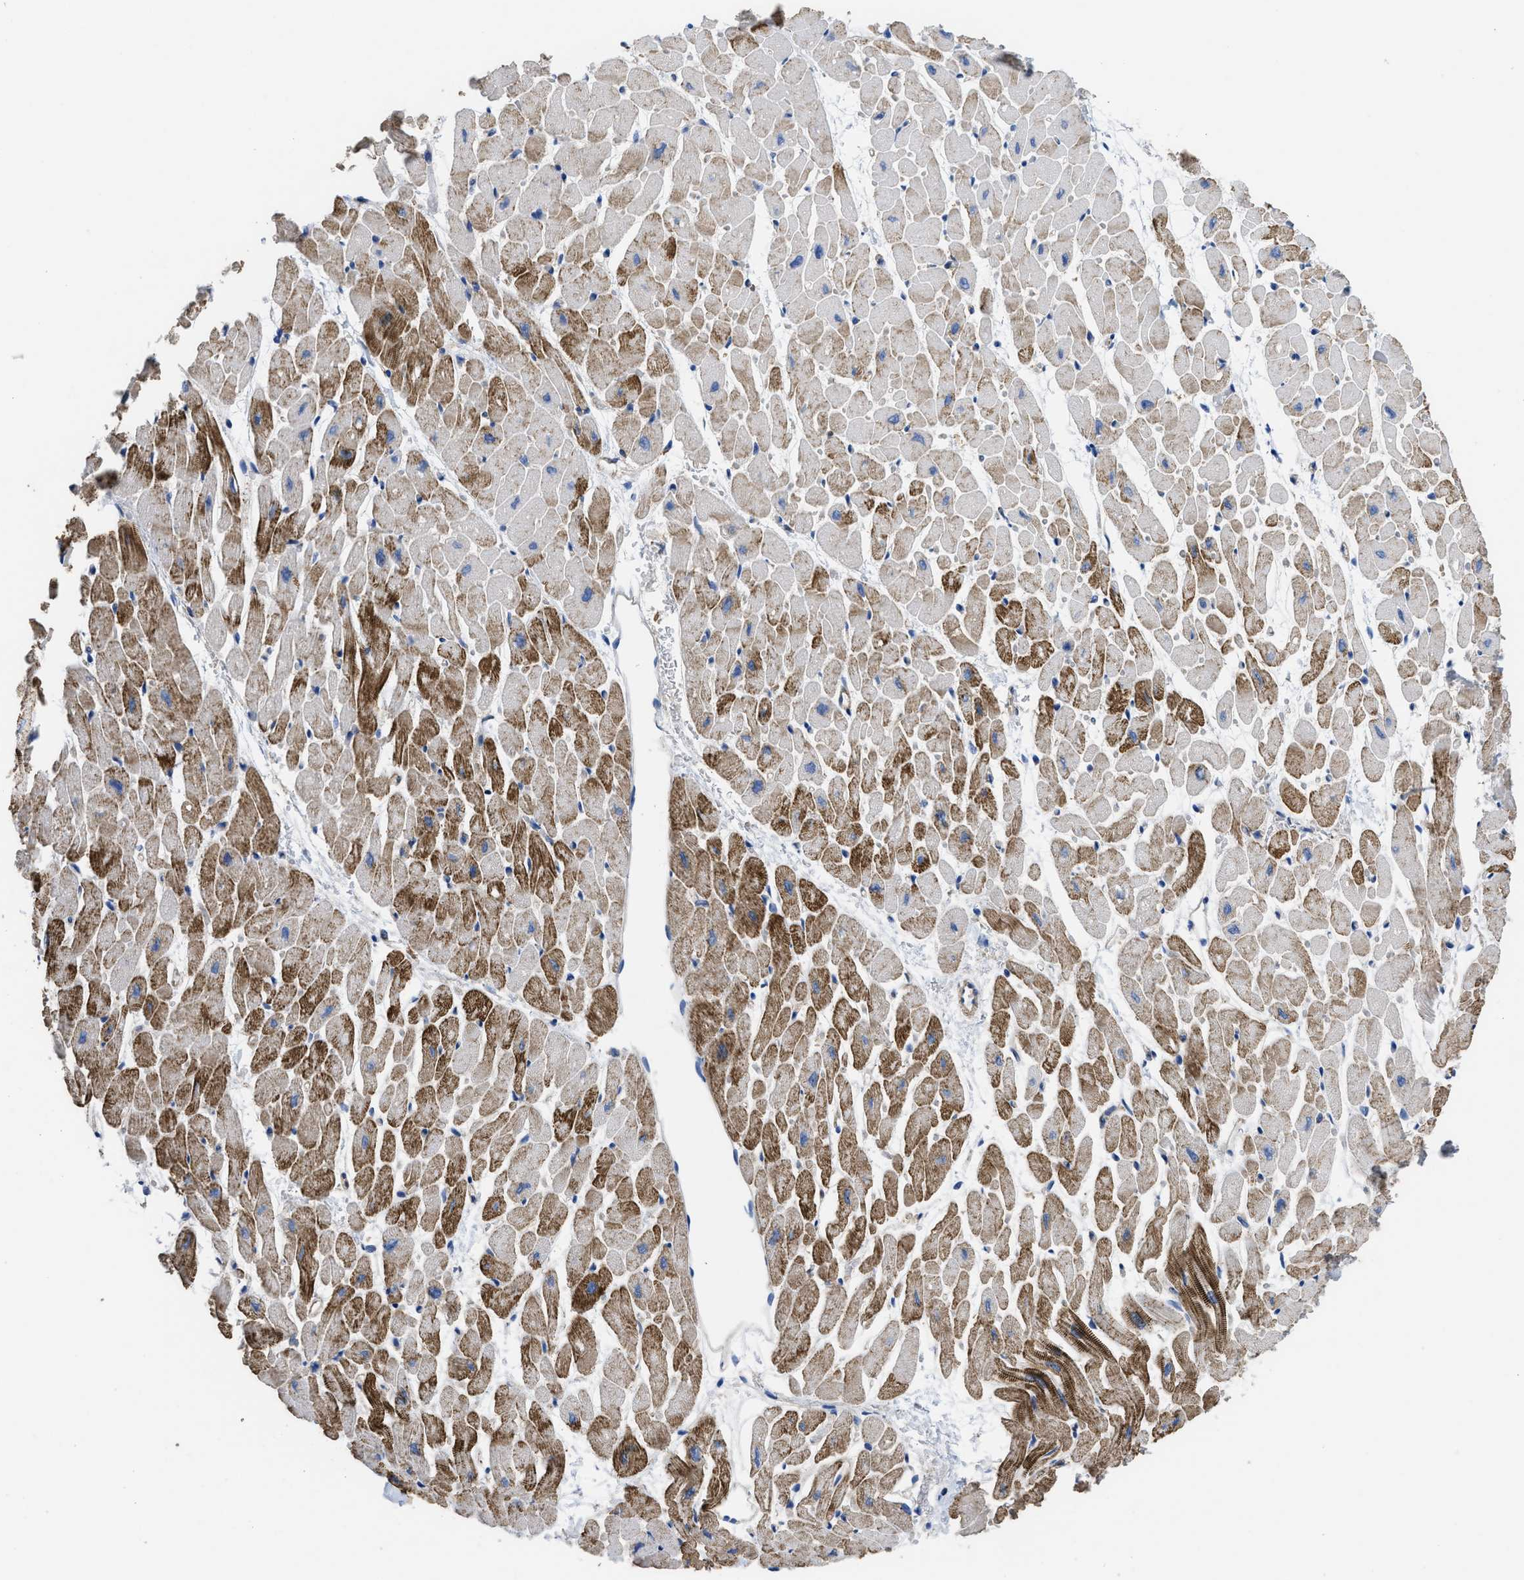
{"staining": {"intensity": "moderate", "quantity": "25%-75%", "location": "cytoplasmic/membranous"}, "tissue": "heart muscle", "cell_type": "Cardiomyocytes", "image_type": "normal", "snomed": [{"axis": "morphology", "description": "Normal tissue, NOS"}, {"axis": "topography", "description": "Heart"}], "caption": "High-magnification brightfield microscopy of normal heart muscle stained with DAB (3,3'-diaminobenzidine) (brown) and counterstained with hematoxylin (blue). cardiomyocytes exhibit moderate cytoplasmic/membranous positivity is present in about25%-75% of cells. (DAB IHC, brown staining for protein, blue staining for nuclei).", "gene": "USP4", "patient": {"sex": "male", "age": 45}}